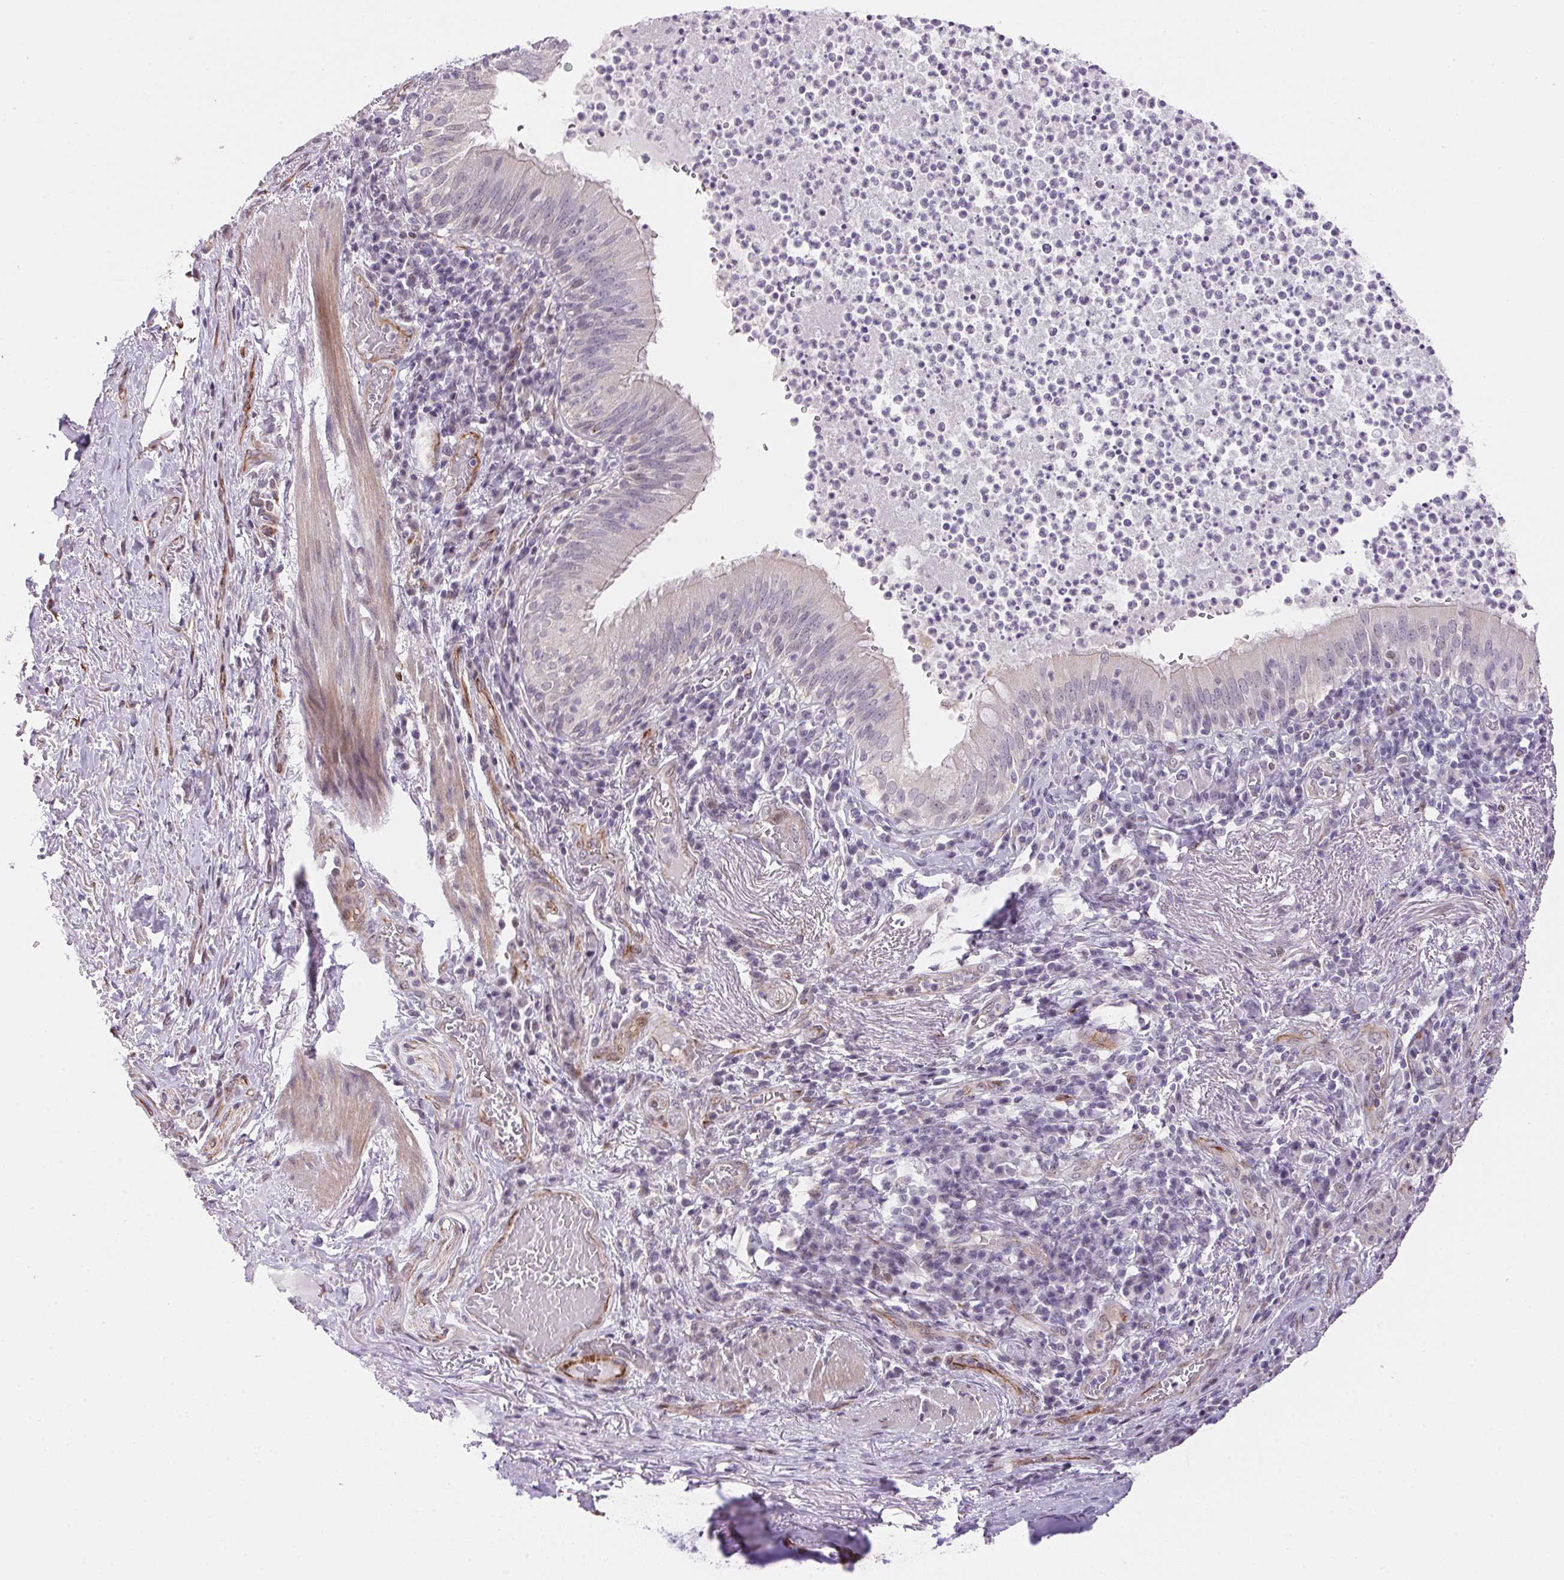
{"staining": {"intensity": "negative", "quantity": "none", "location": "none"}, "tissue": "bronchus", "cell_type": "Respiratory epithelial cells", "image_type": "normal", "snomed": [{"axis": "morphology", "description": "Normal tissue, NOS"}, {"axis": "topography", "description": "Lymph node"}, {"axis": "topography", "description": "Bronchus"}], "caption": "Immunohistochemical staining of benign human bronchus demonstrates no significant positivity in respiratory epithelial cells.", "gene": "GYG2", "patient": {"sex": "male", "age": 56}}